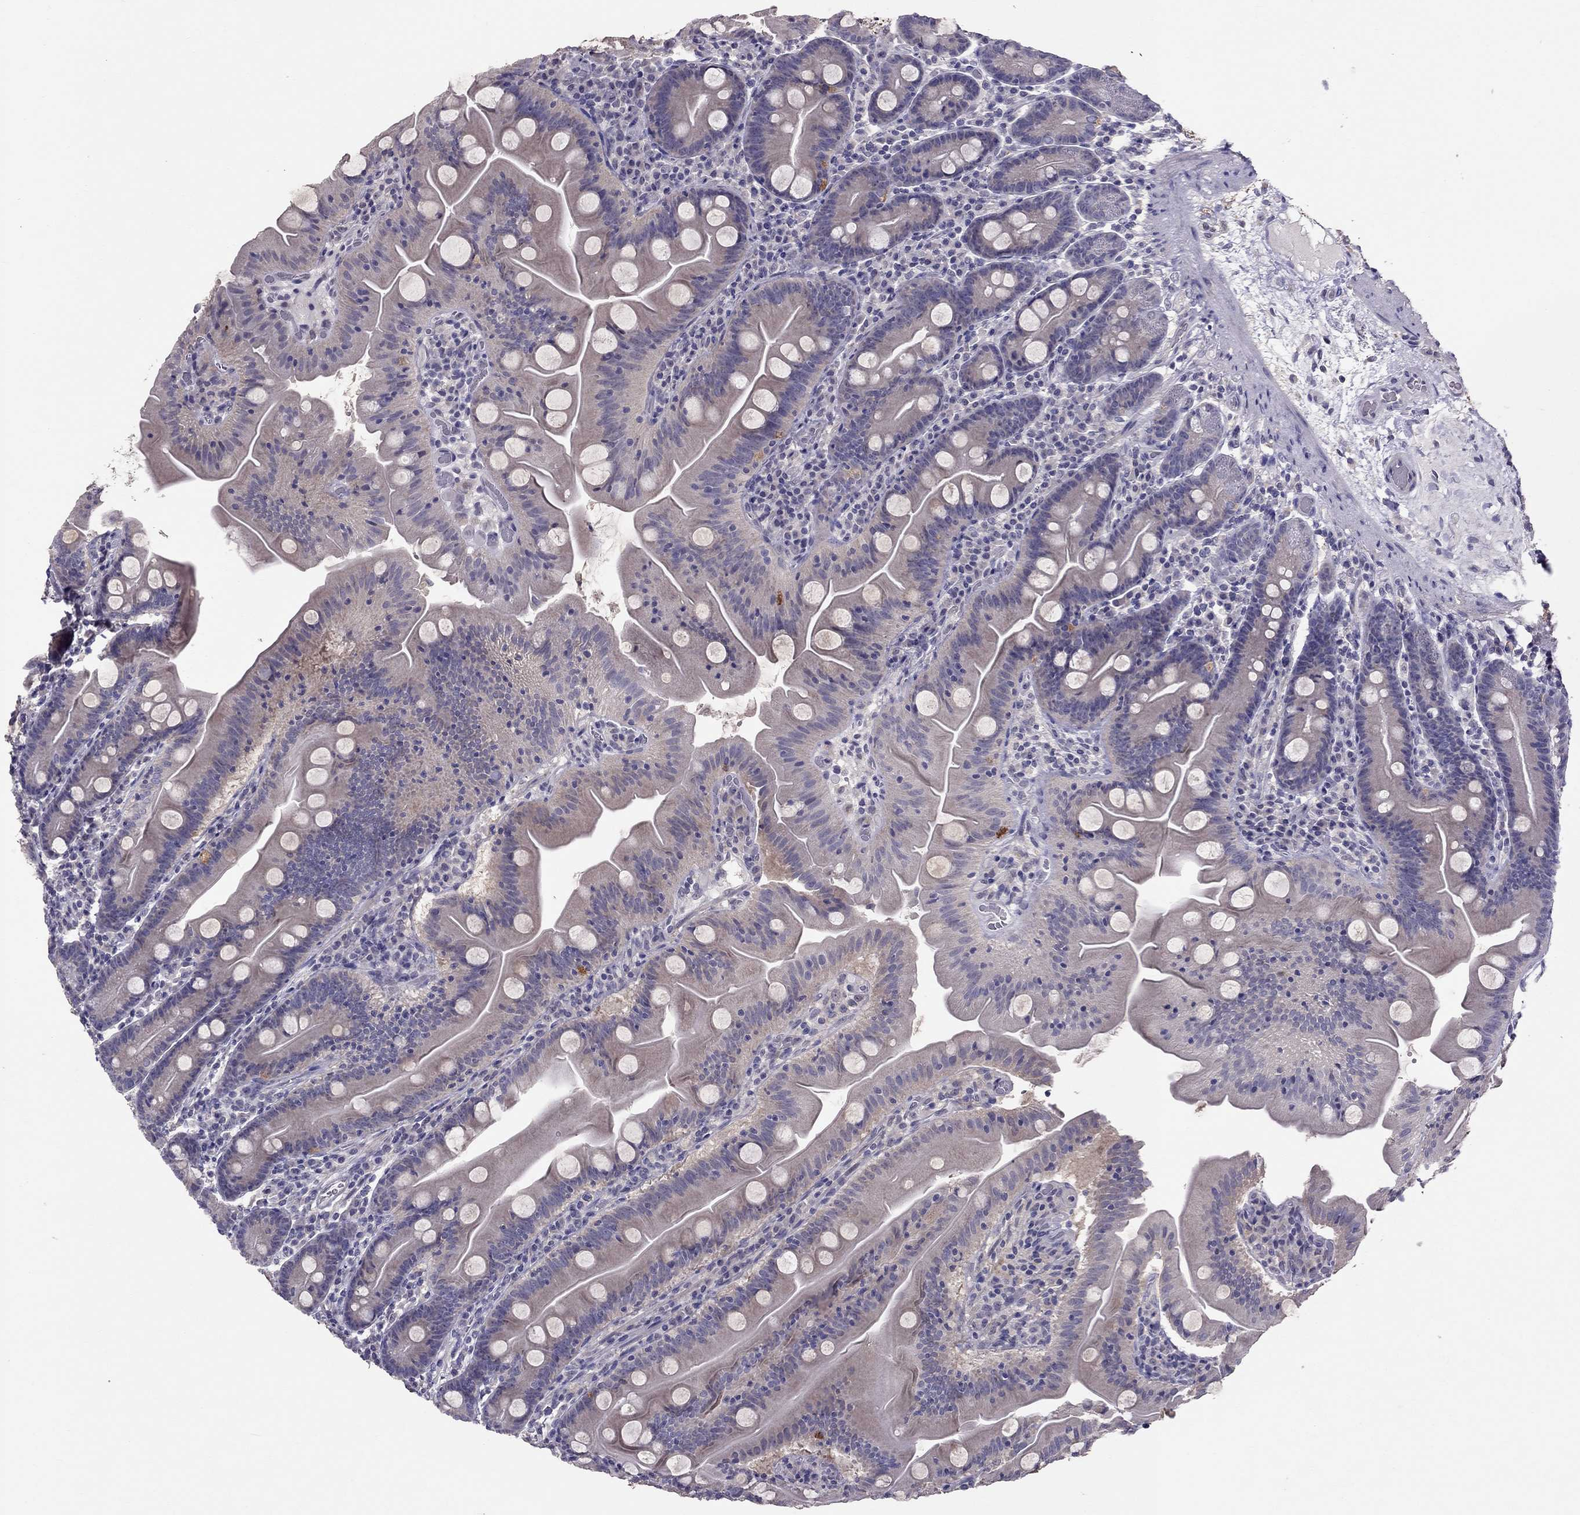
{"staining": {"intensity": "negative", "quantity": "none", "location": "none"}, "tissue": "small intestine", "cell_type": "Glandular cells", "image_type": "normal", "snomed": [{"axis": "morphology", "description": "Normal tissue, NOS"}, {"axis": "topography", "description": "Small intestine"}], "caption": "Glandular cells are negative for protein expression in unremarkable human small intestine.", "gene": "LRRC46", "patient": {"sex": "male", "age": 37}}